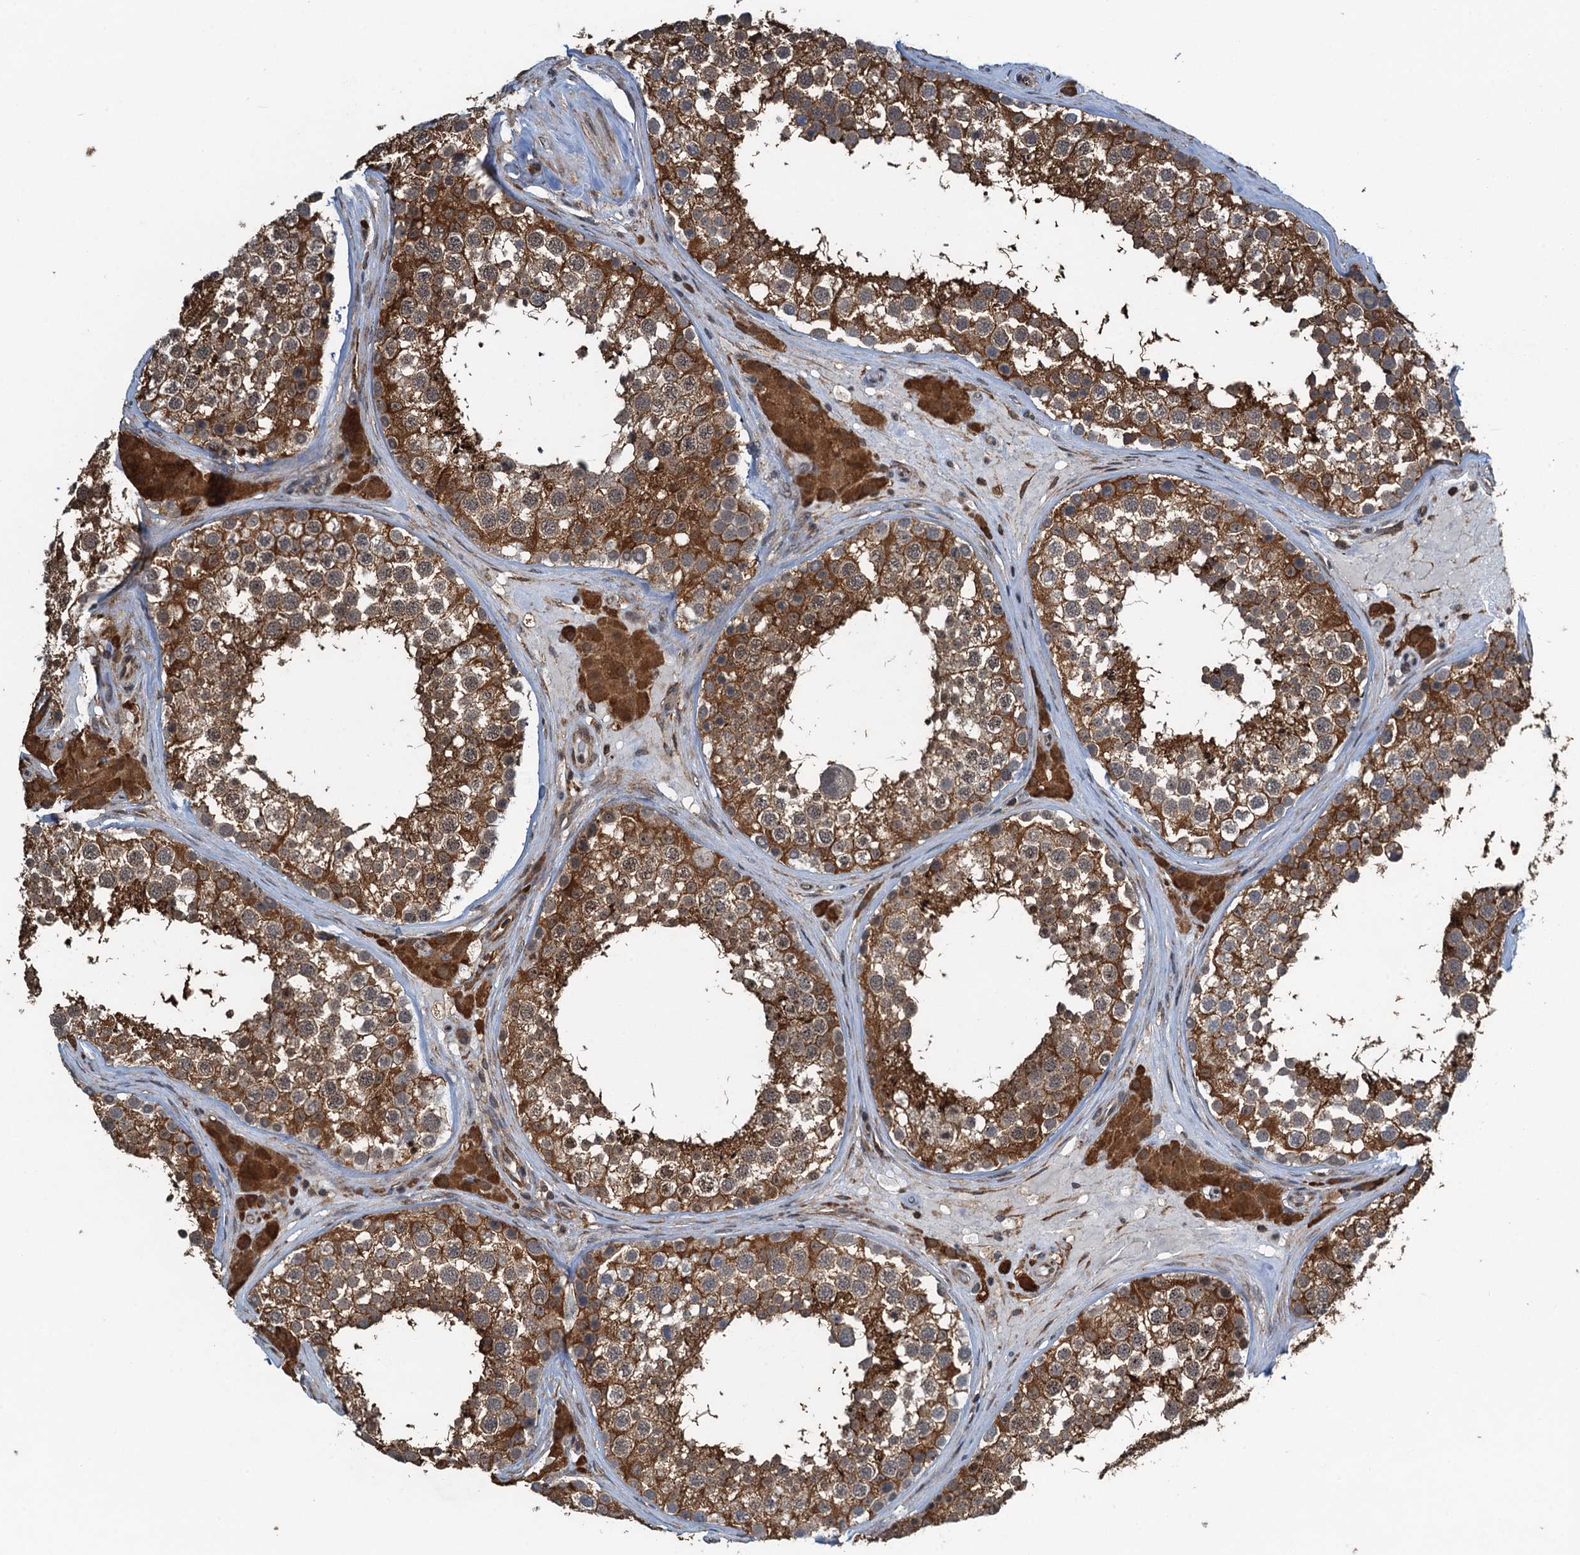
{"staining": {"intensity": "strong", "quantity": ">75%", "location": "cytoplasmic/membranous"}, "tissue": "testis", "cell_type": "Cells in seminiferous ducts", "image_type": "normal", "snomed": [{"axis": "morphology", "description": "Normal tissue, NOS"}, {"axis": "topography", "description": "Testis"}], "caption": "DAB immunohistochemical staining of benign testis exhibits strong cytoplasmic/membranous protein positivity in approximately >75% of cells in seminiferous ducts. Immunohistochemistry stains the protein in brown and the nuclei are stained blue.", "gene": "WHAMM", "patient": {"sex": "male", "age": 46}}